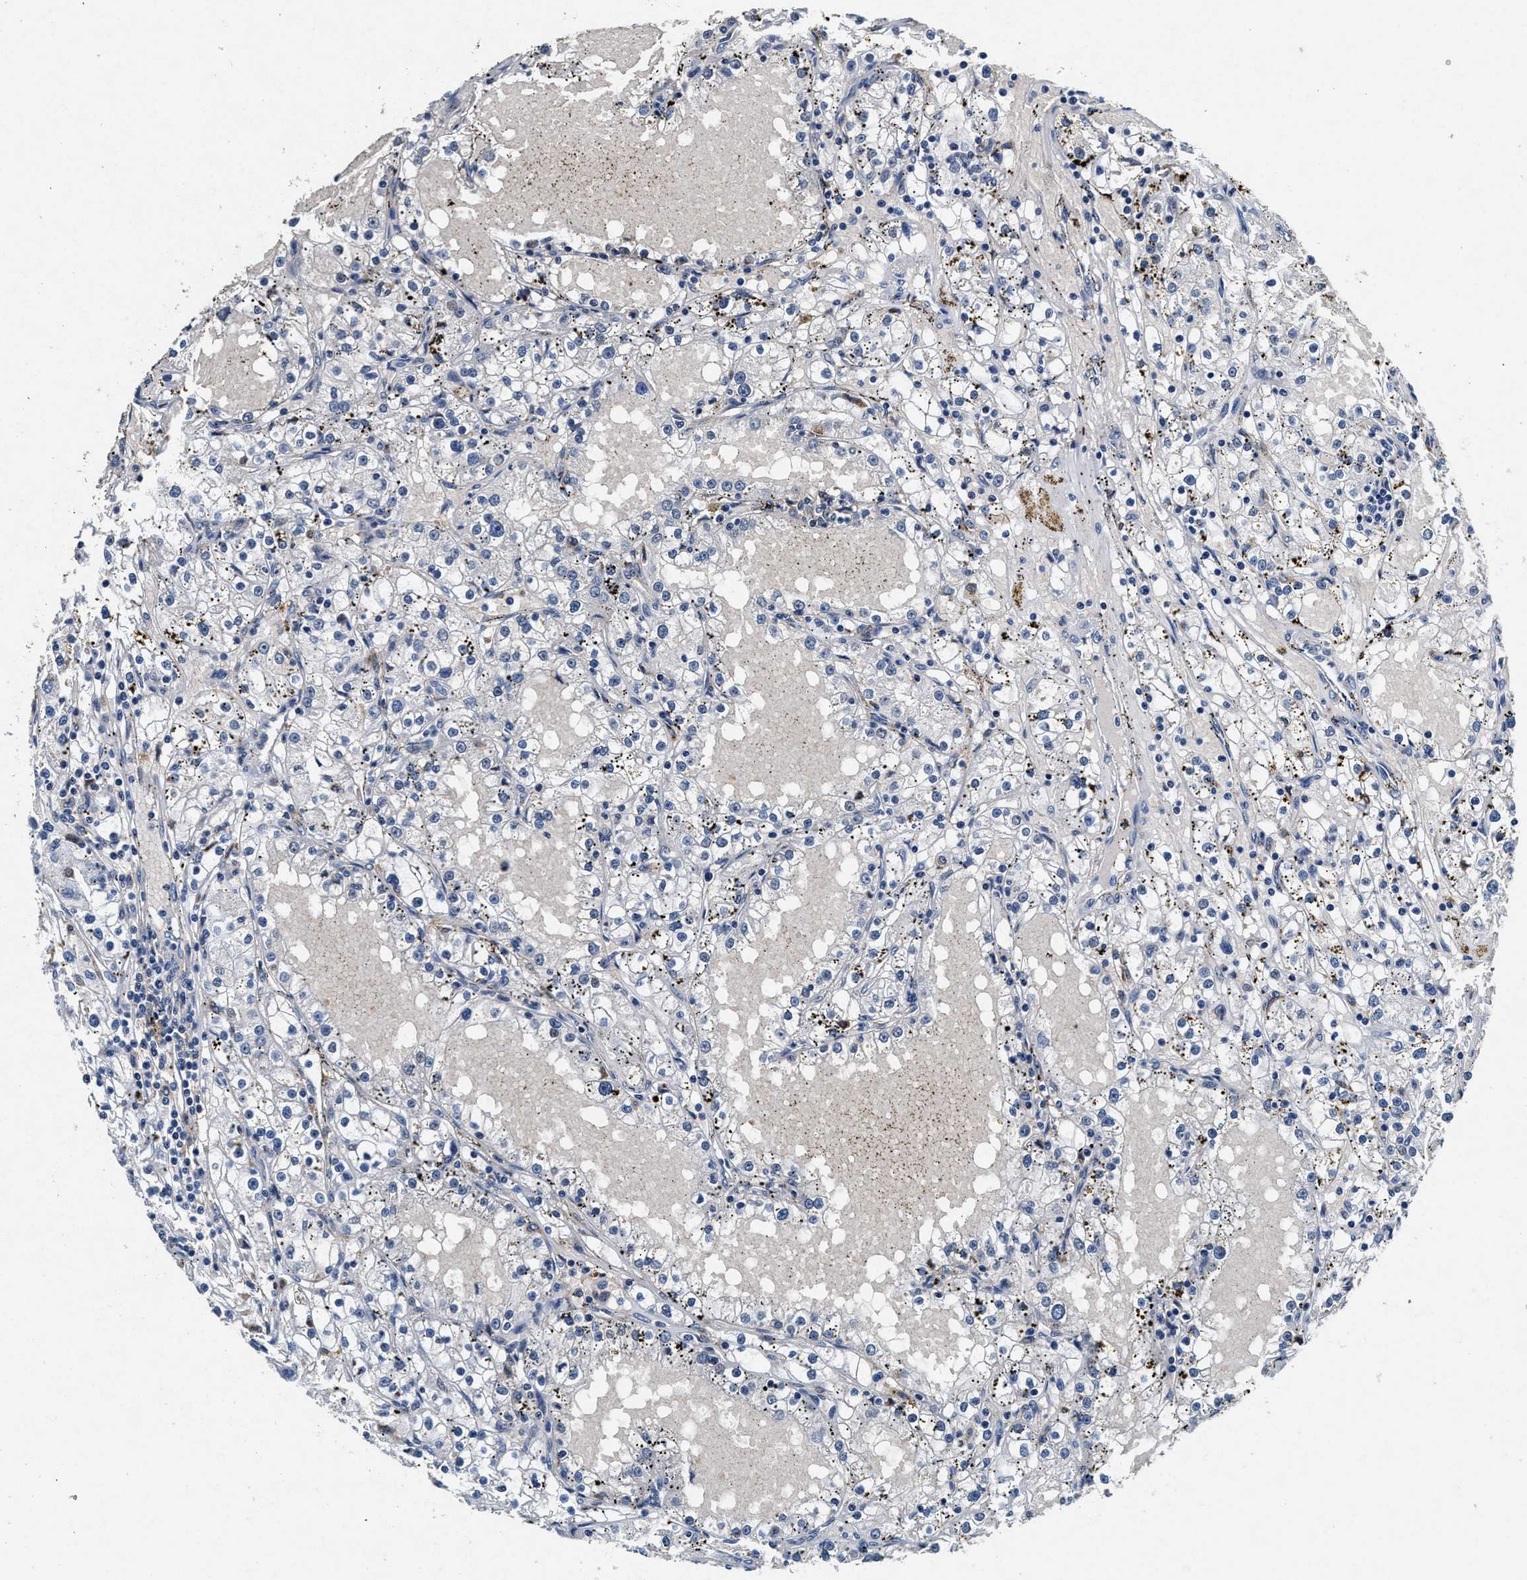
{"staining": {"intensity": "negative", "quantity": "none", "location": "none"}, "tissue": "renal cancer", "cell_type": "Tumor cells", "image_type": "cancer", "snomed": [{"axis": "morphology", "description": "Adenocarcinoma, NOS"}, {"axis": "topography", "description": "Kidney"}], "caption": "High power microscopy histopathology image of an immunohistochemistry photomicrograph of adenocarcinoma (renal), revealing no significant expression in tumor cells.", "gene": "SLC8A1", "patient": {"sex": "male", "age": 56}}